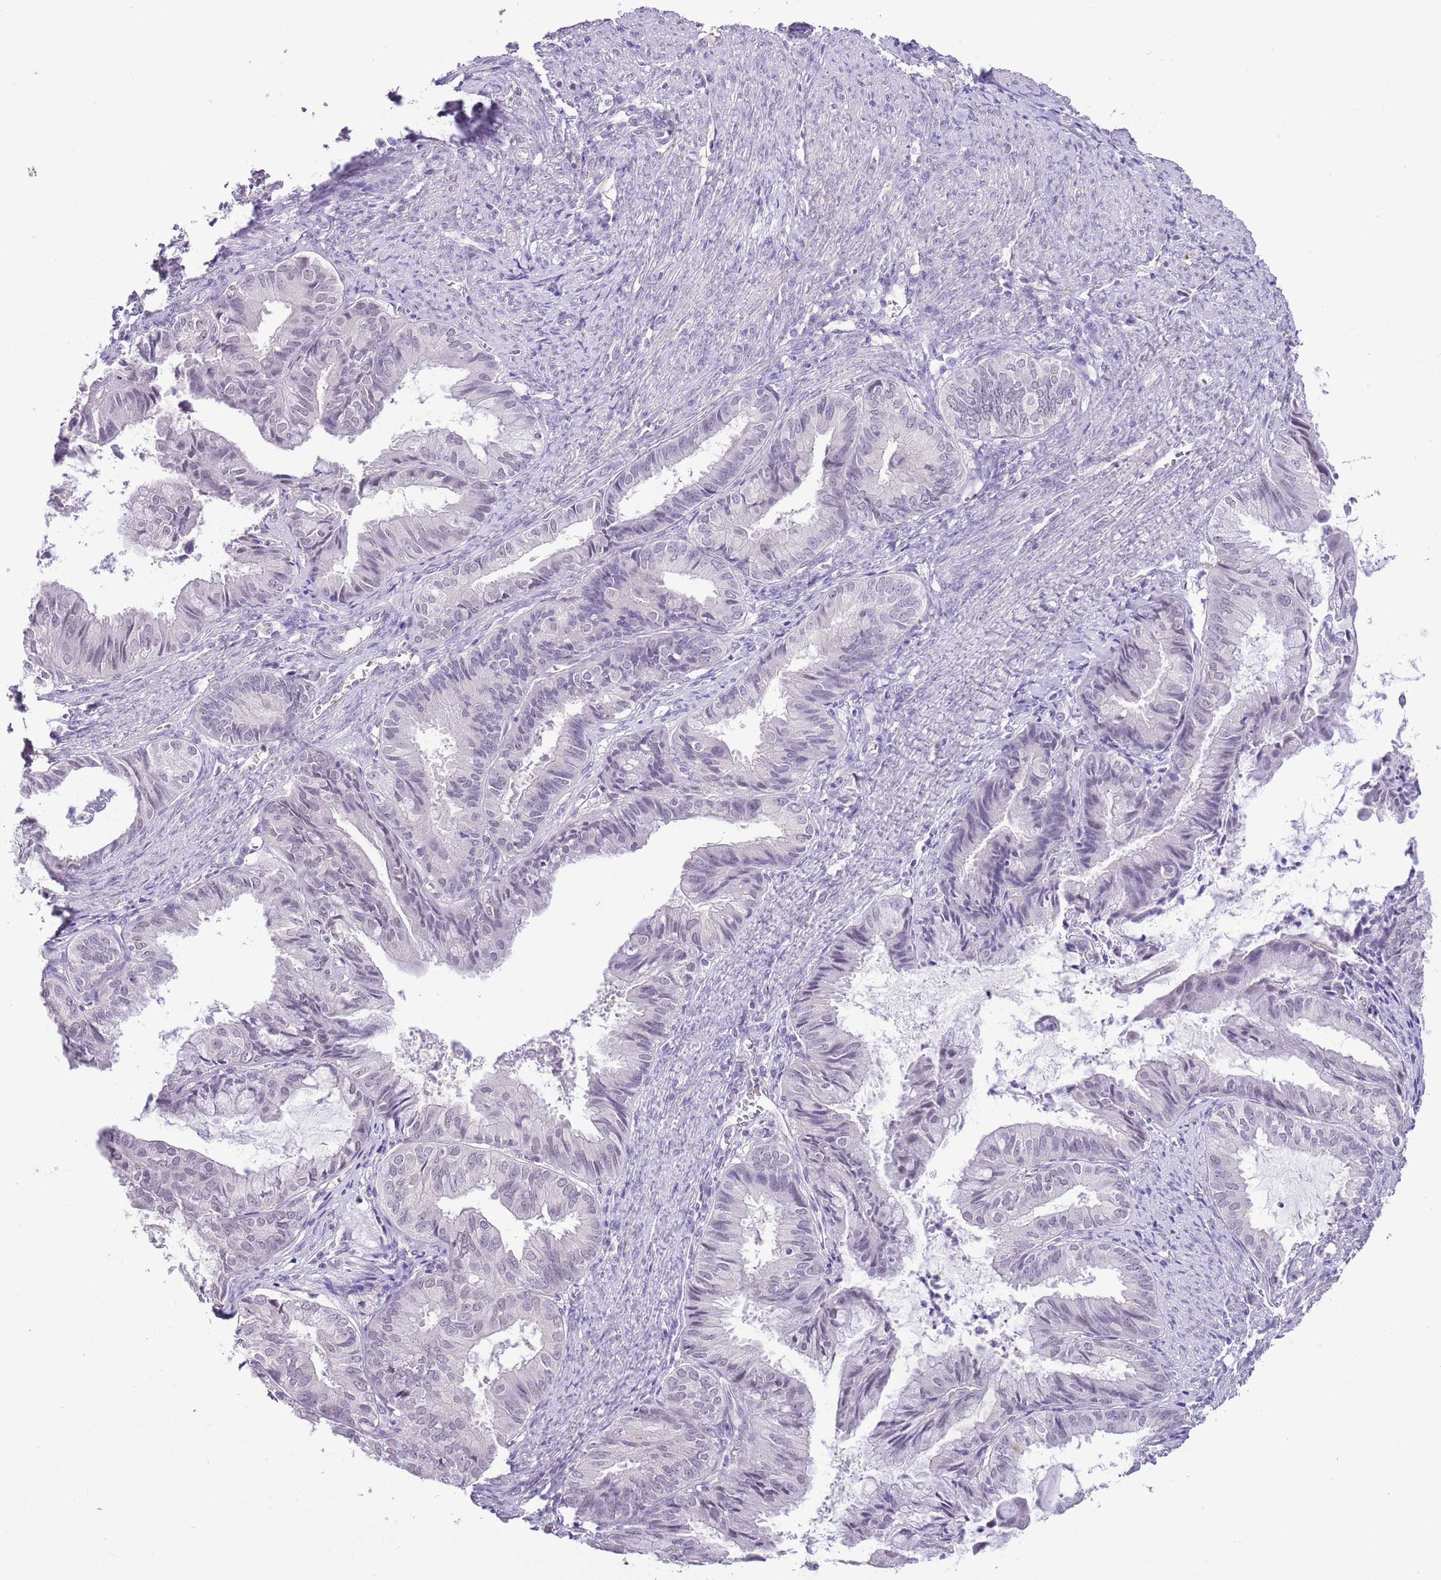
{"staining": {"intensity": "negative", "quantity": "none", "location": "none"}, "tissue": "endometrial cancer", "cell_type": "Tumor cells", "image_type": "cancer", "snomed": [{"axis": "morphology", "description": "Adenocarcinoma, NOS"}, {"axis": "topography", "description": "Endometrium"}], "caption": "Adenocarcinoma (endometrial) was stained to show a protein in brown. There is no significant positivity in tumor cells.", "gene": "MIDN", "patient": {"sex": "female", "age": 86}}